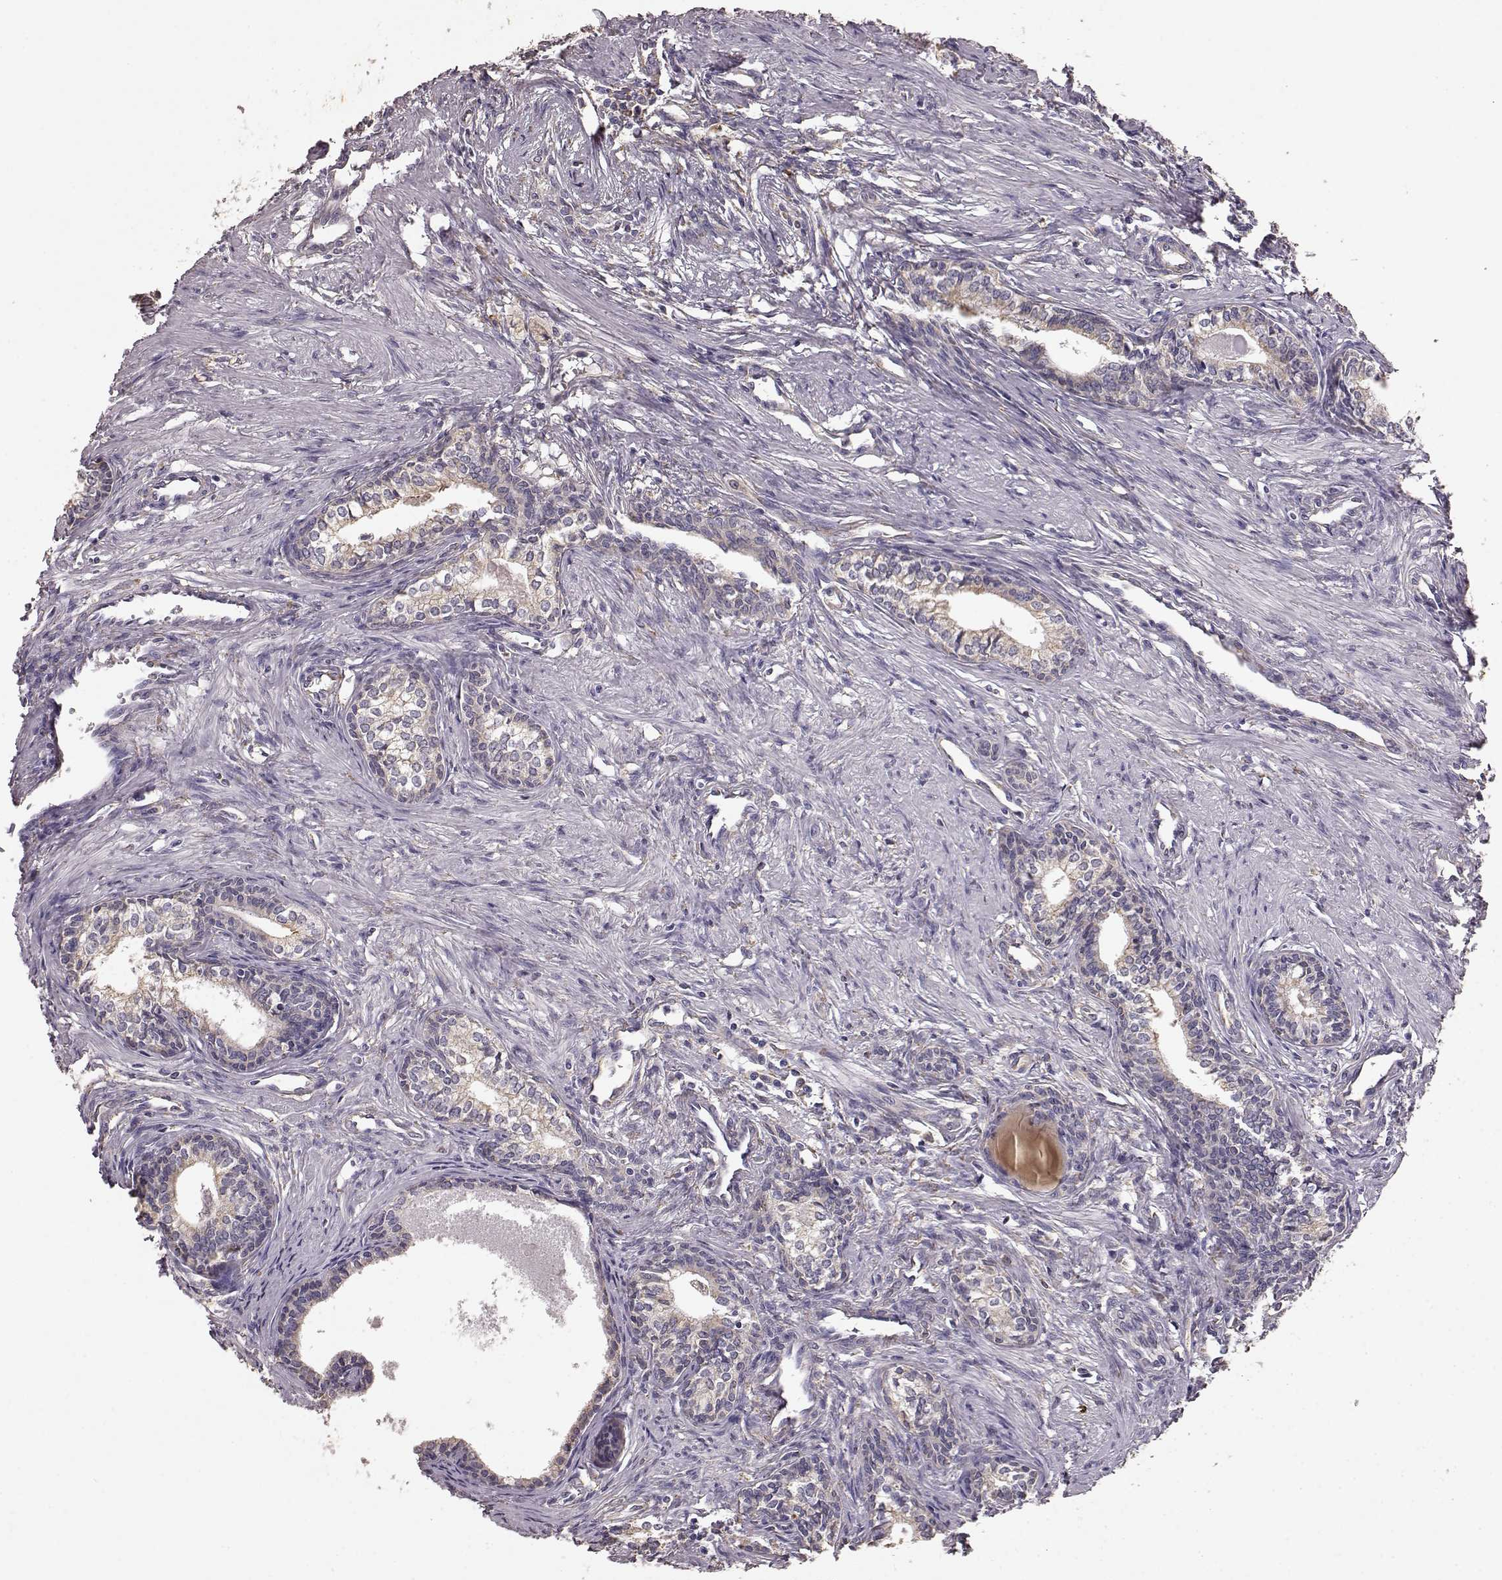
{"staining": {"intensity": "weak", "quantity": "25%-75%", "location": "cytoplasmic/membranous"}, "tissue": "prostate", "cell_type": "Glandular cells", "image_type": "normal", "snomed": [{"axis": "morphology", "description": "Normal tissue, NOS"}, {"axis": "topography", "description": "Prostate"}], "caption": "This photomicrograph reveals IHC staining of benign prostate, with low weak cytoplasmic/membranous positivity in approximately 25%-75% of glandular cells.", "gene": "GABRG3", "patient": {"sex": "male", "age": 60}}